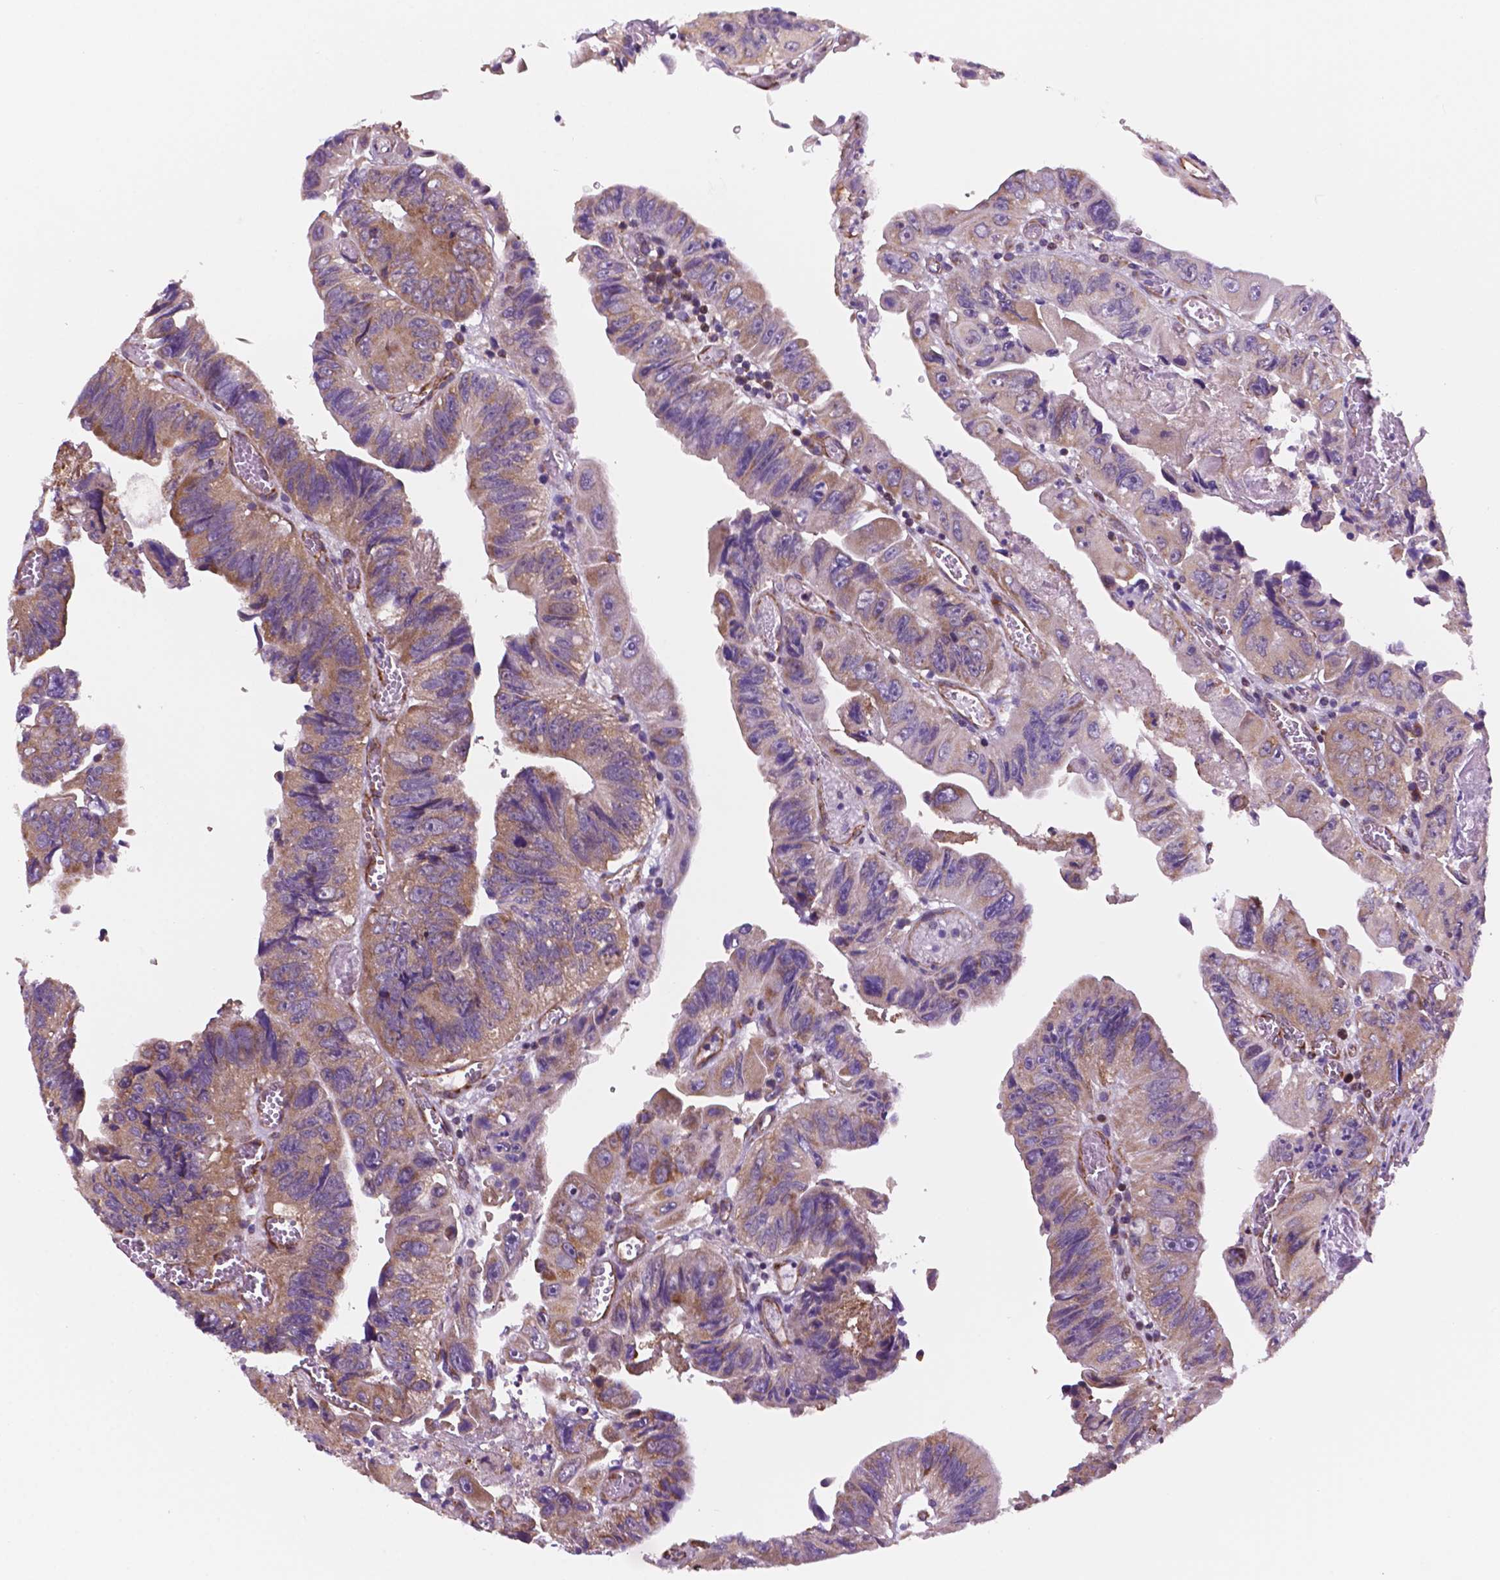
{"staining": {"intensity": "weak", "quantity": ">75%", "location": "cytoplasmic/membranous"}, "tissue": "colorectal cancer", "cell_type": "Tumor cells", "image_type": "cancer", "snomed": [{"axis": "morphology", "description": "Adenocarcinoma, NOS"}, {"axis": "topography", "description": "Colon"}], "caption": "Brown immunohistochemical staining in human colorectal cancer (adenocarcinoma) shows weak cytoplasmic/membranous positivity in approximately >75% of tumor cells. The staining is performed using DAB (3,3'-diaminobenzidine) brown chromogen to label protein expression. The nuclei are counter-stained blue using hematoxylin.", "gene": "GEMIN4", "patient": {"sex": "female", "age": 84}}